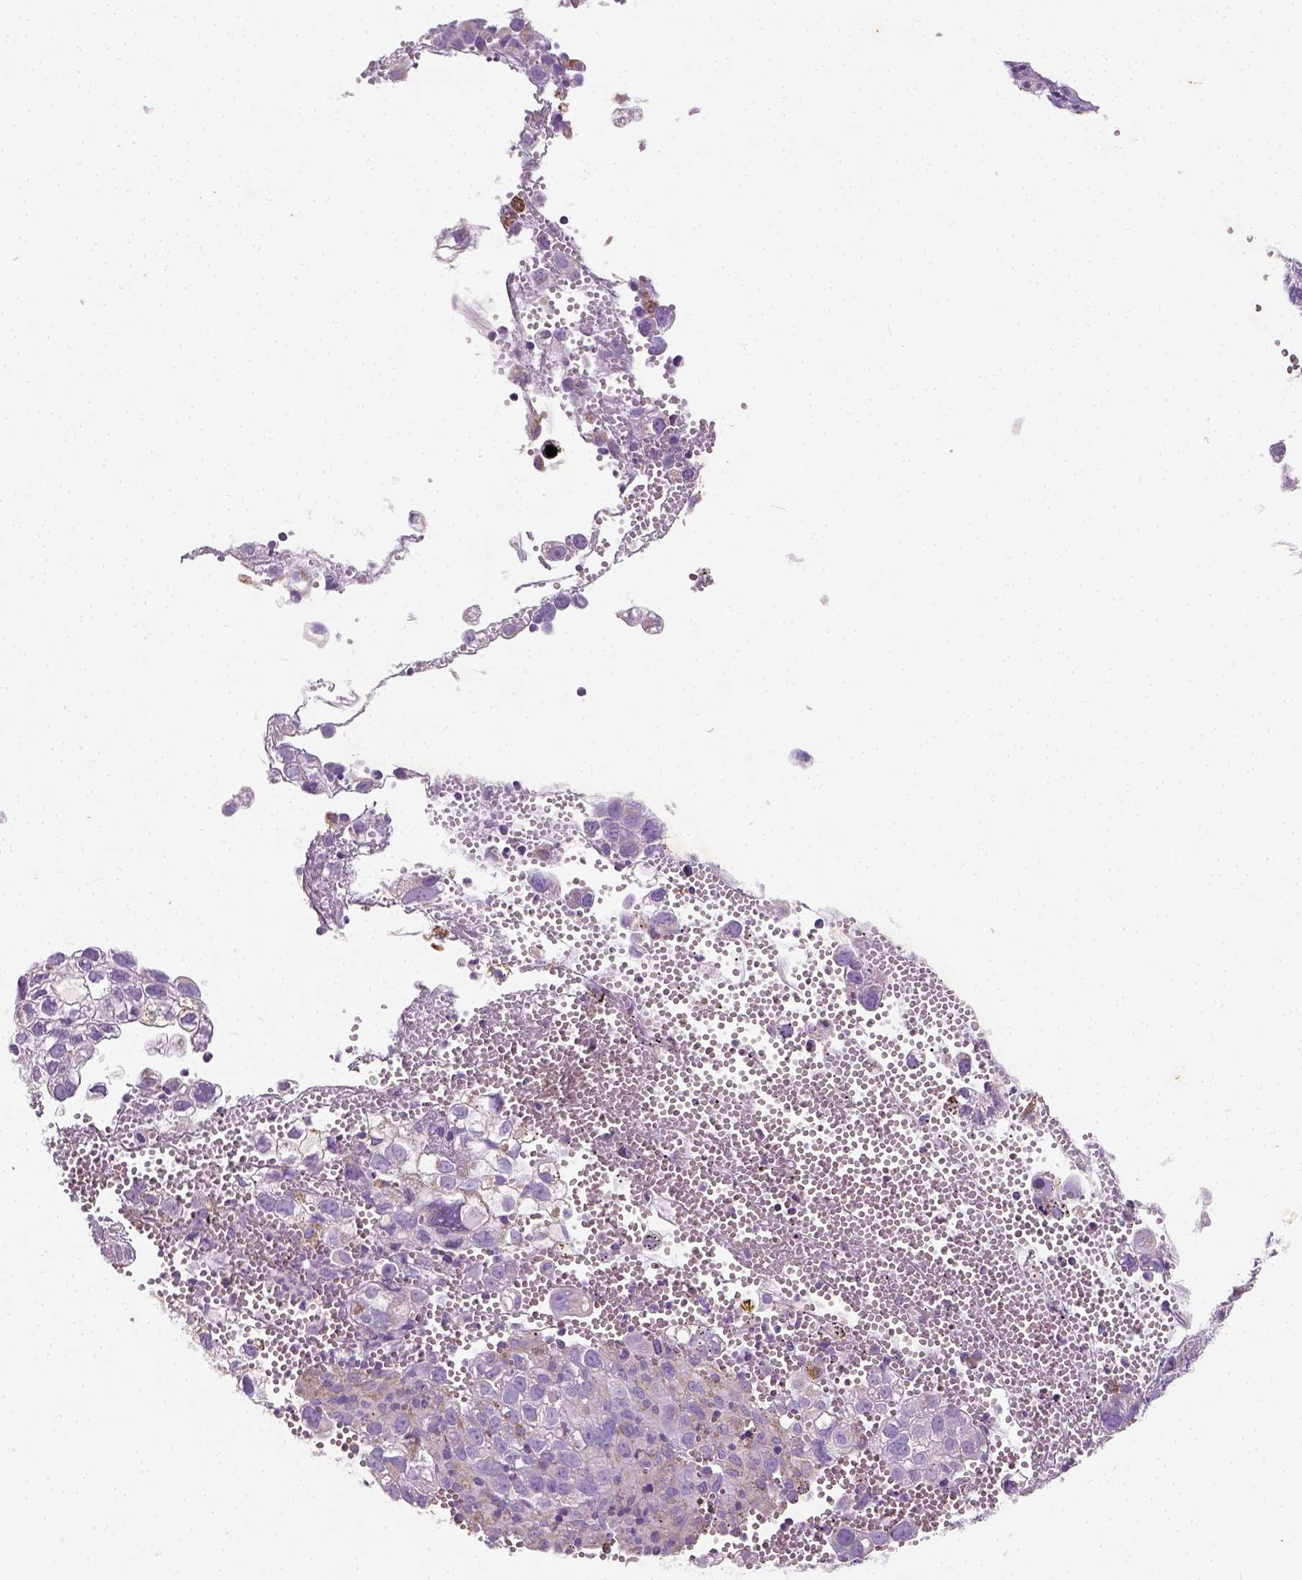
{"staining": {"intensity": "negative", "quantity": "none", "location": "none"}, "tissue": "cervical cancer", "cell_type": "Tumor cells", "image_type": "cancer", "snomed": [{"axis": "morphology", "description": "Squamous cell carcinoma, NOS"}, {"axis": "topography", "description": "Cervix"}], "caption": "Immunohistochemistry (IHC) image of neoplastic tissue: human cervical squamous cell carcinoma stained with DAB reveals no significant protein staining in tumor cells. Nuclei are stained in blue.", "gene": "CHODL", "patient": {"sex": "female", "age": 55}}